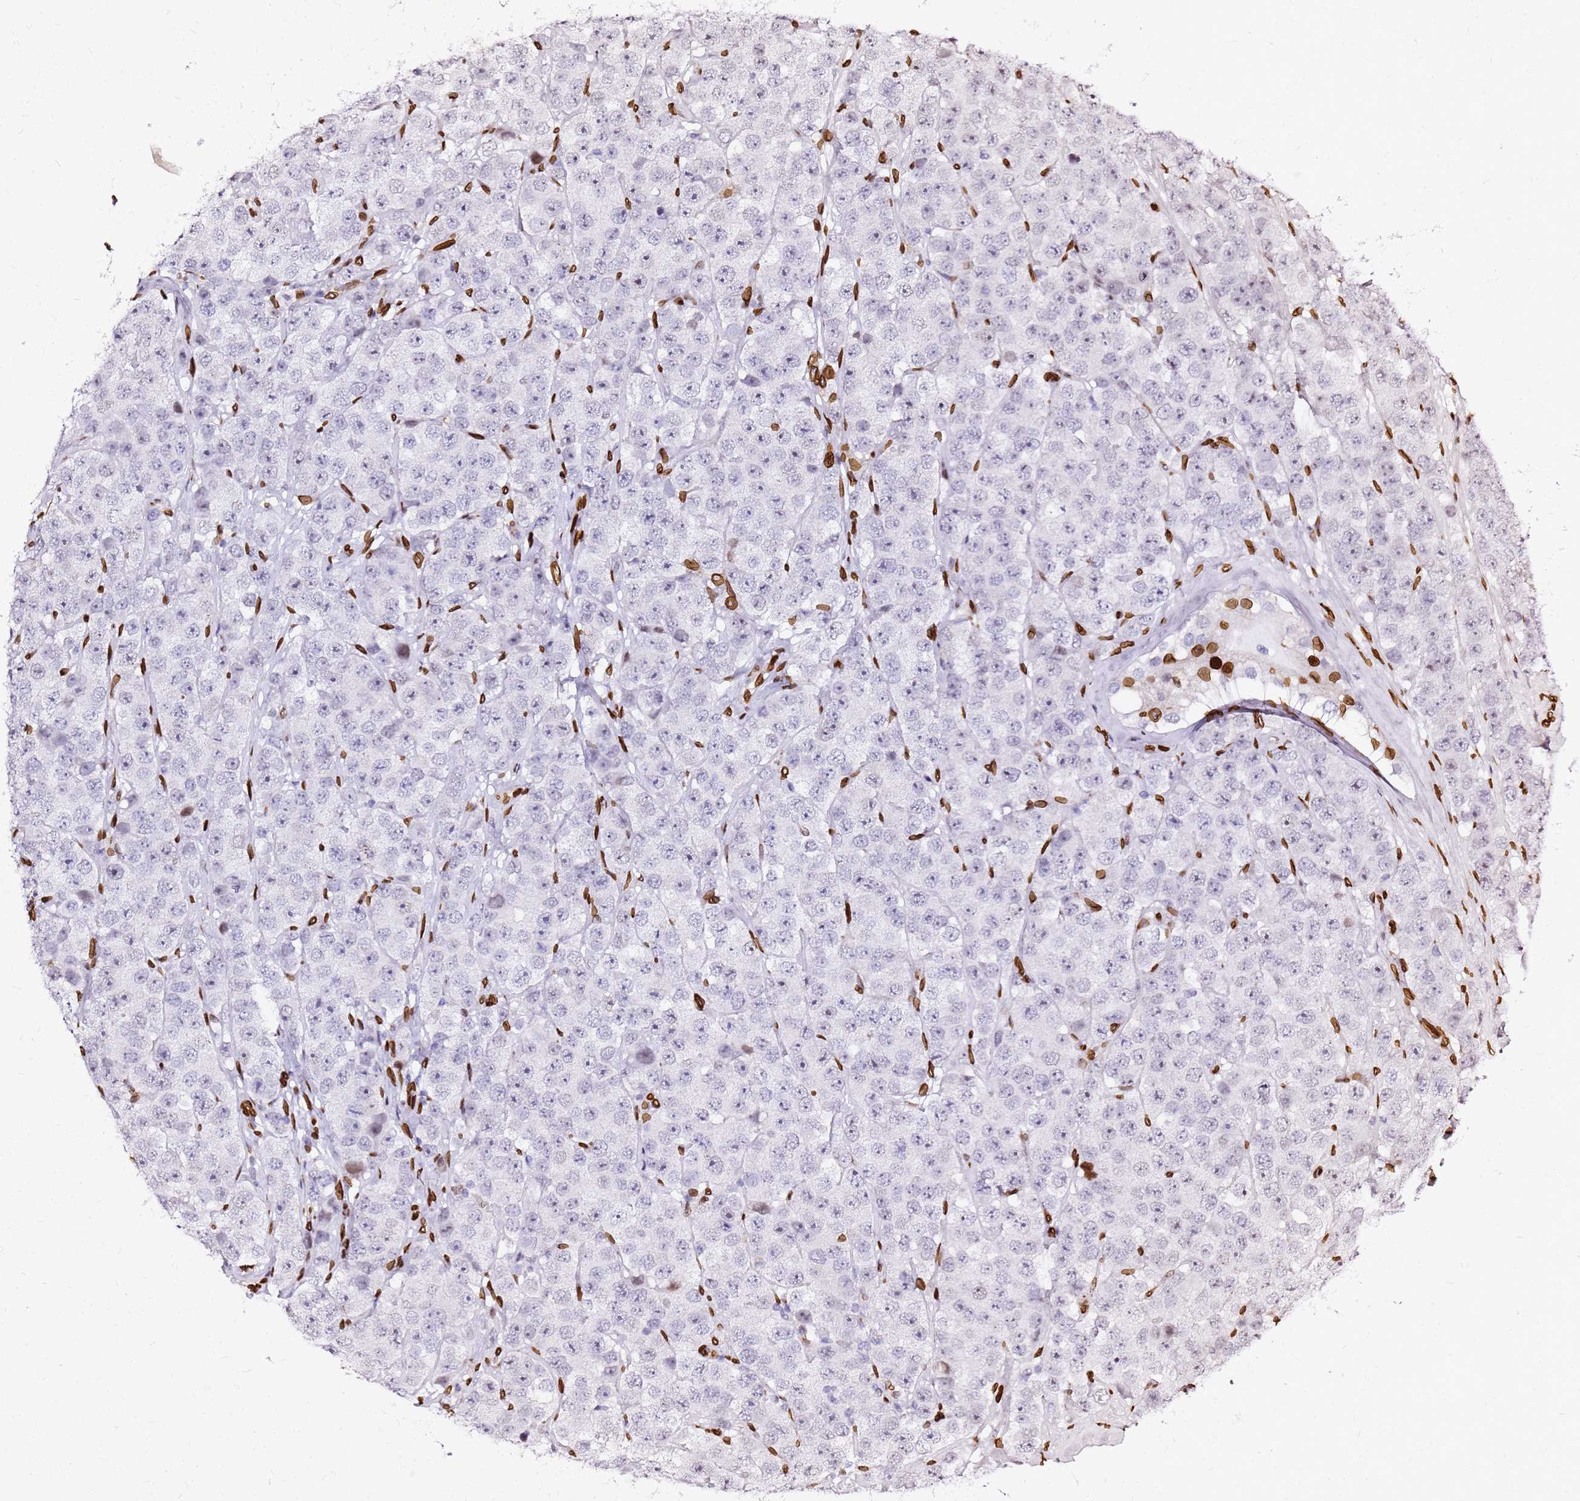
{"staining": {"intensity": "negative", "quantity": "none", "location": "none"}, "tissue": "testis cancer", "cell_type": "Tumor cells", "image_type": "cancer", "snomed": [{"axis": "morphology", "description": "Seminoma, NOS"}, {"axis": "topography", "description": "Testis"}], "caption": "Image shows no protein staining in tumor cells of seminoma (testis) tissue. Nuclei are stained in blue.", "gene": "C6orf141", "patient": {"sex": "male", "age": 28}}